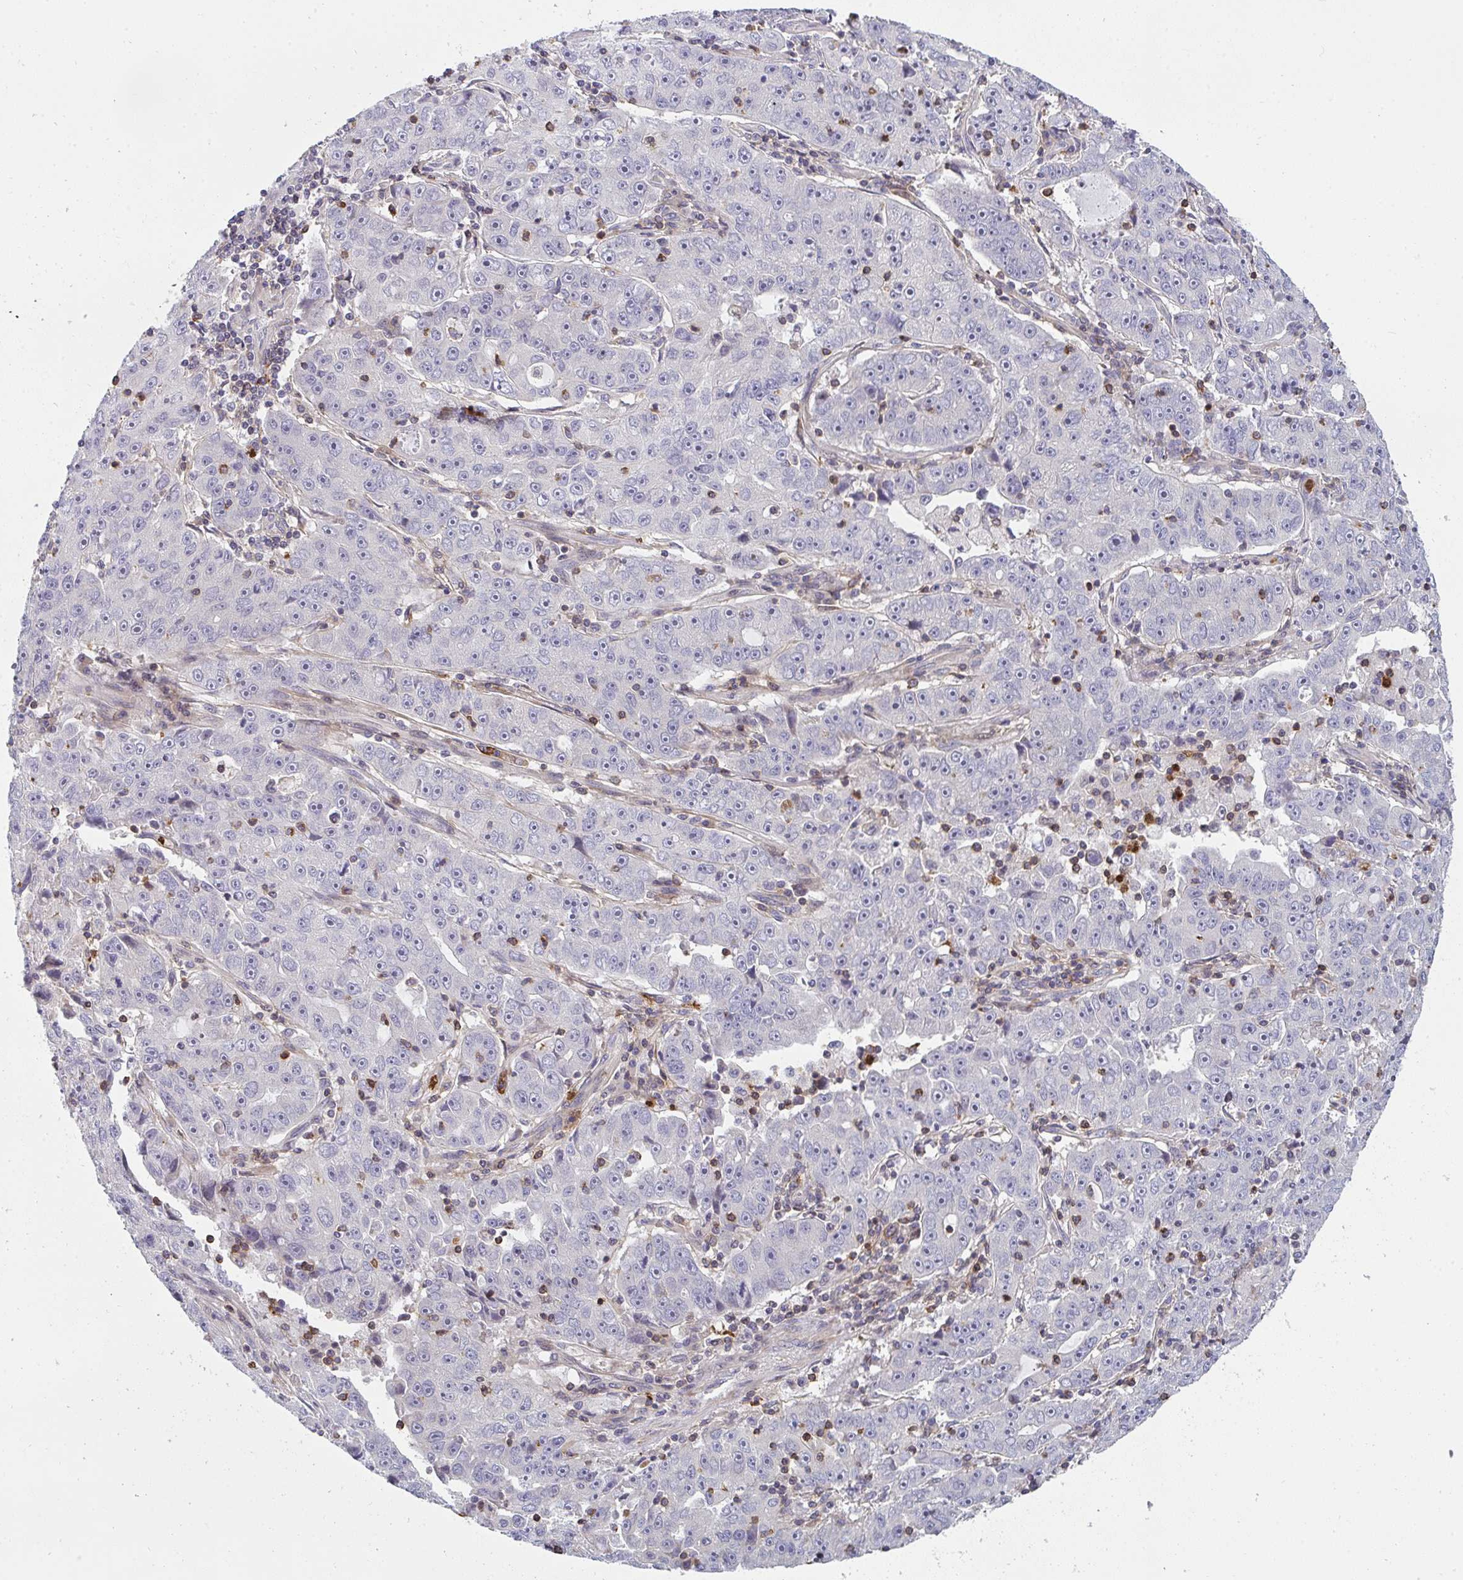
{"staining": {"intensity": "negative", "quantity": "none", "location": "none"}, "tissue": "lung cancer", "cell_type": "Tumor cells", "image_type": "cancer", "snomed": [{"axis": "morphology", "description": "Normal morphology"}, {"axis": "morphology", "description": "Adenocarcinoma, NOS"}, {"axis": "topography", "description": "Lymph node"}, {"axis": "topography", "description": "Lung"}], "caption": "Protein analysis of adenocarcinoma (lung) shows no significant positivity in tumor cells. (DAB (3,3'-diaminobenzidine) immunohistochemistry (IHC) with hematoxylin counter stain).", "gene": "CSF3R", "patient": {"sex": "female", "age": 57}}